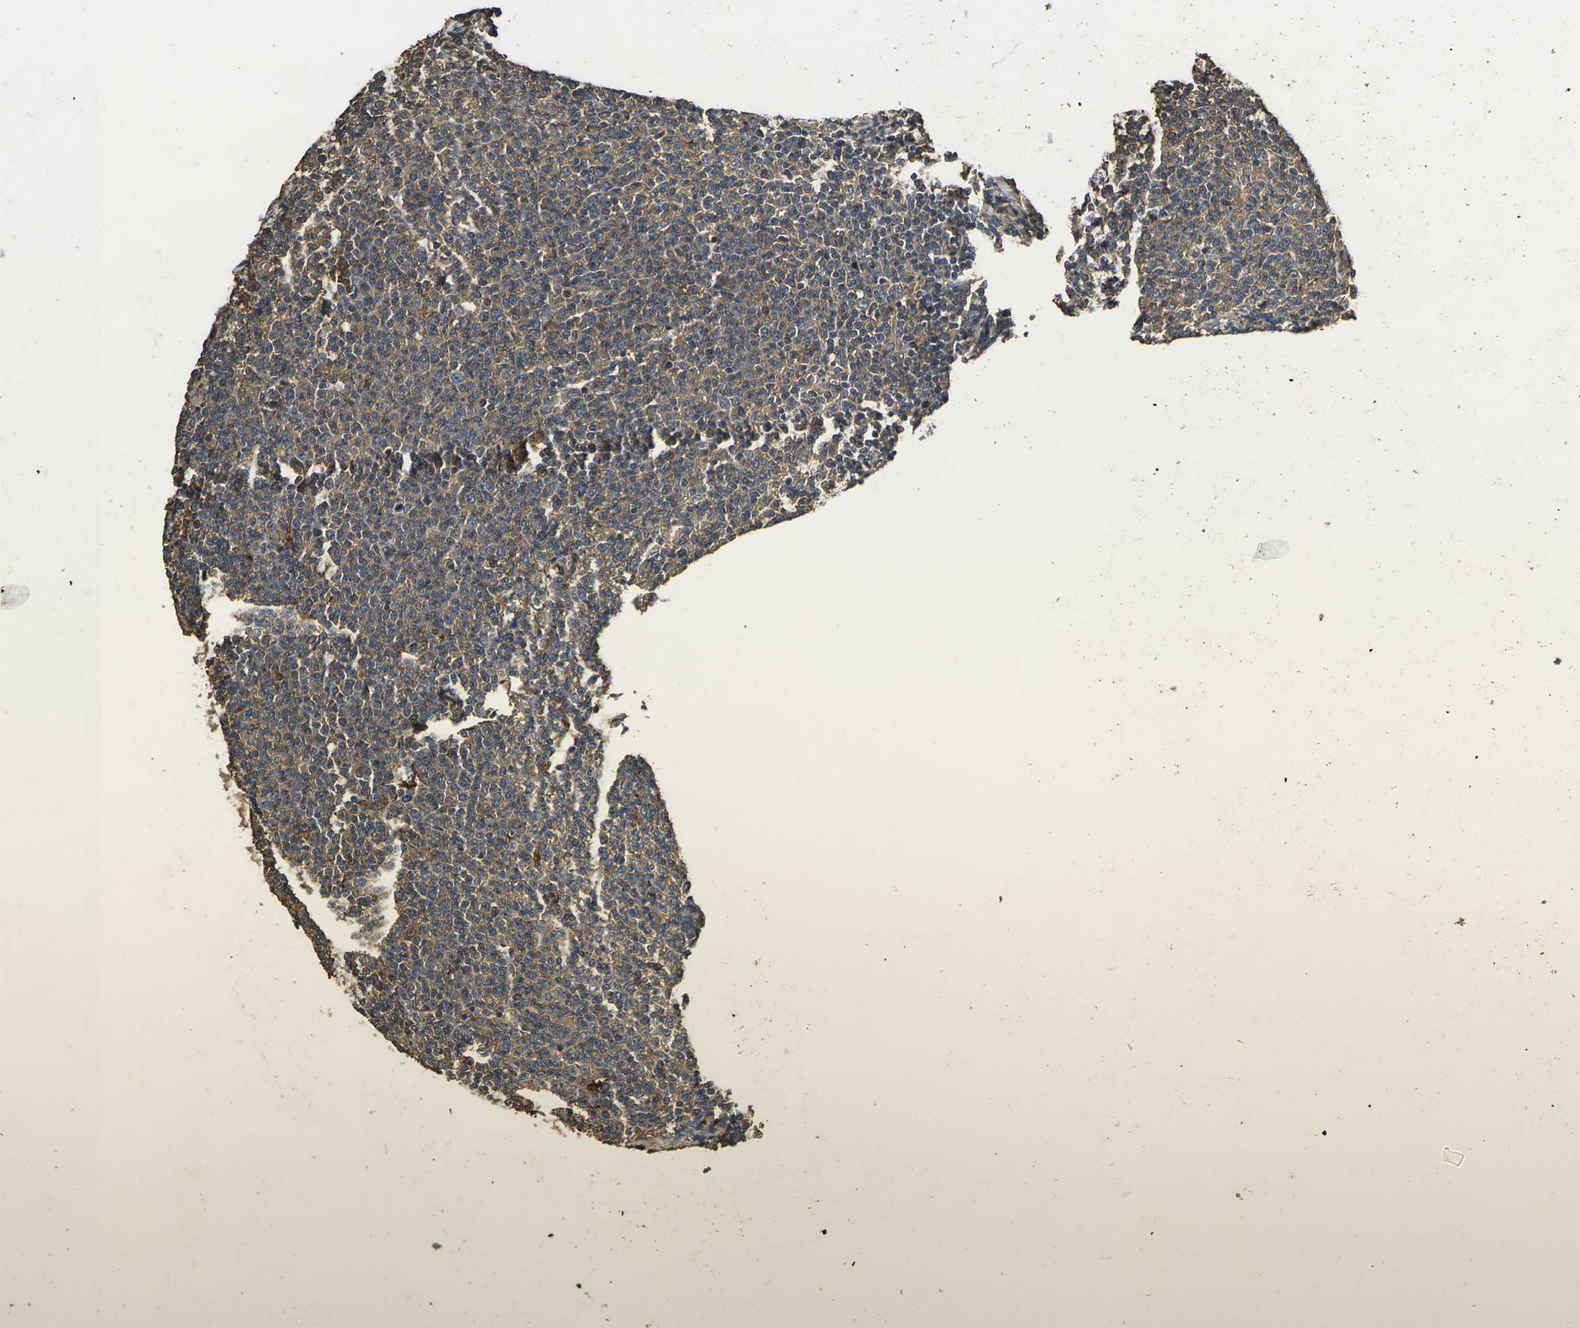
{"staining": {"intensity": "moderate", "quantity": ">75%", "location": "cytoplasmic/membranous"}, "tissue": "lymphoma", "cell_type": "Tumor cells", "image_type": "cancer", "snomed": [{"axis": "morphology", "description": "Malignant lymphoma, non-Hodgkin's type, Low grade"}, {"axis": "topography", "description": "Lymph node"}], "caption": "A high-resolution histopathology image shows immunohistochemistry staining of malignant lymphoma, non-Hodgkin's type (low-grade), which demonstrates moderate cytoplasmic/membranous staining in about >75% of tumor cells.", "gene": "HSPG2", "patient": {"sex": "male", "age": 66}}